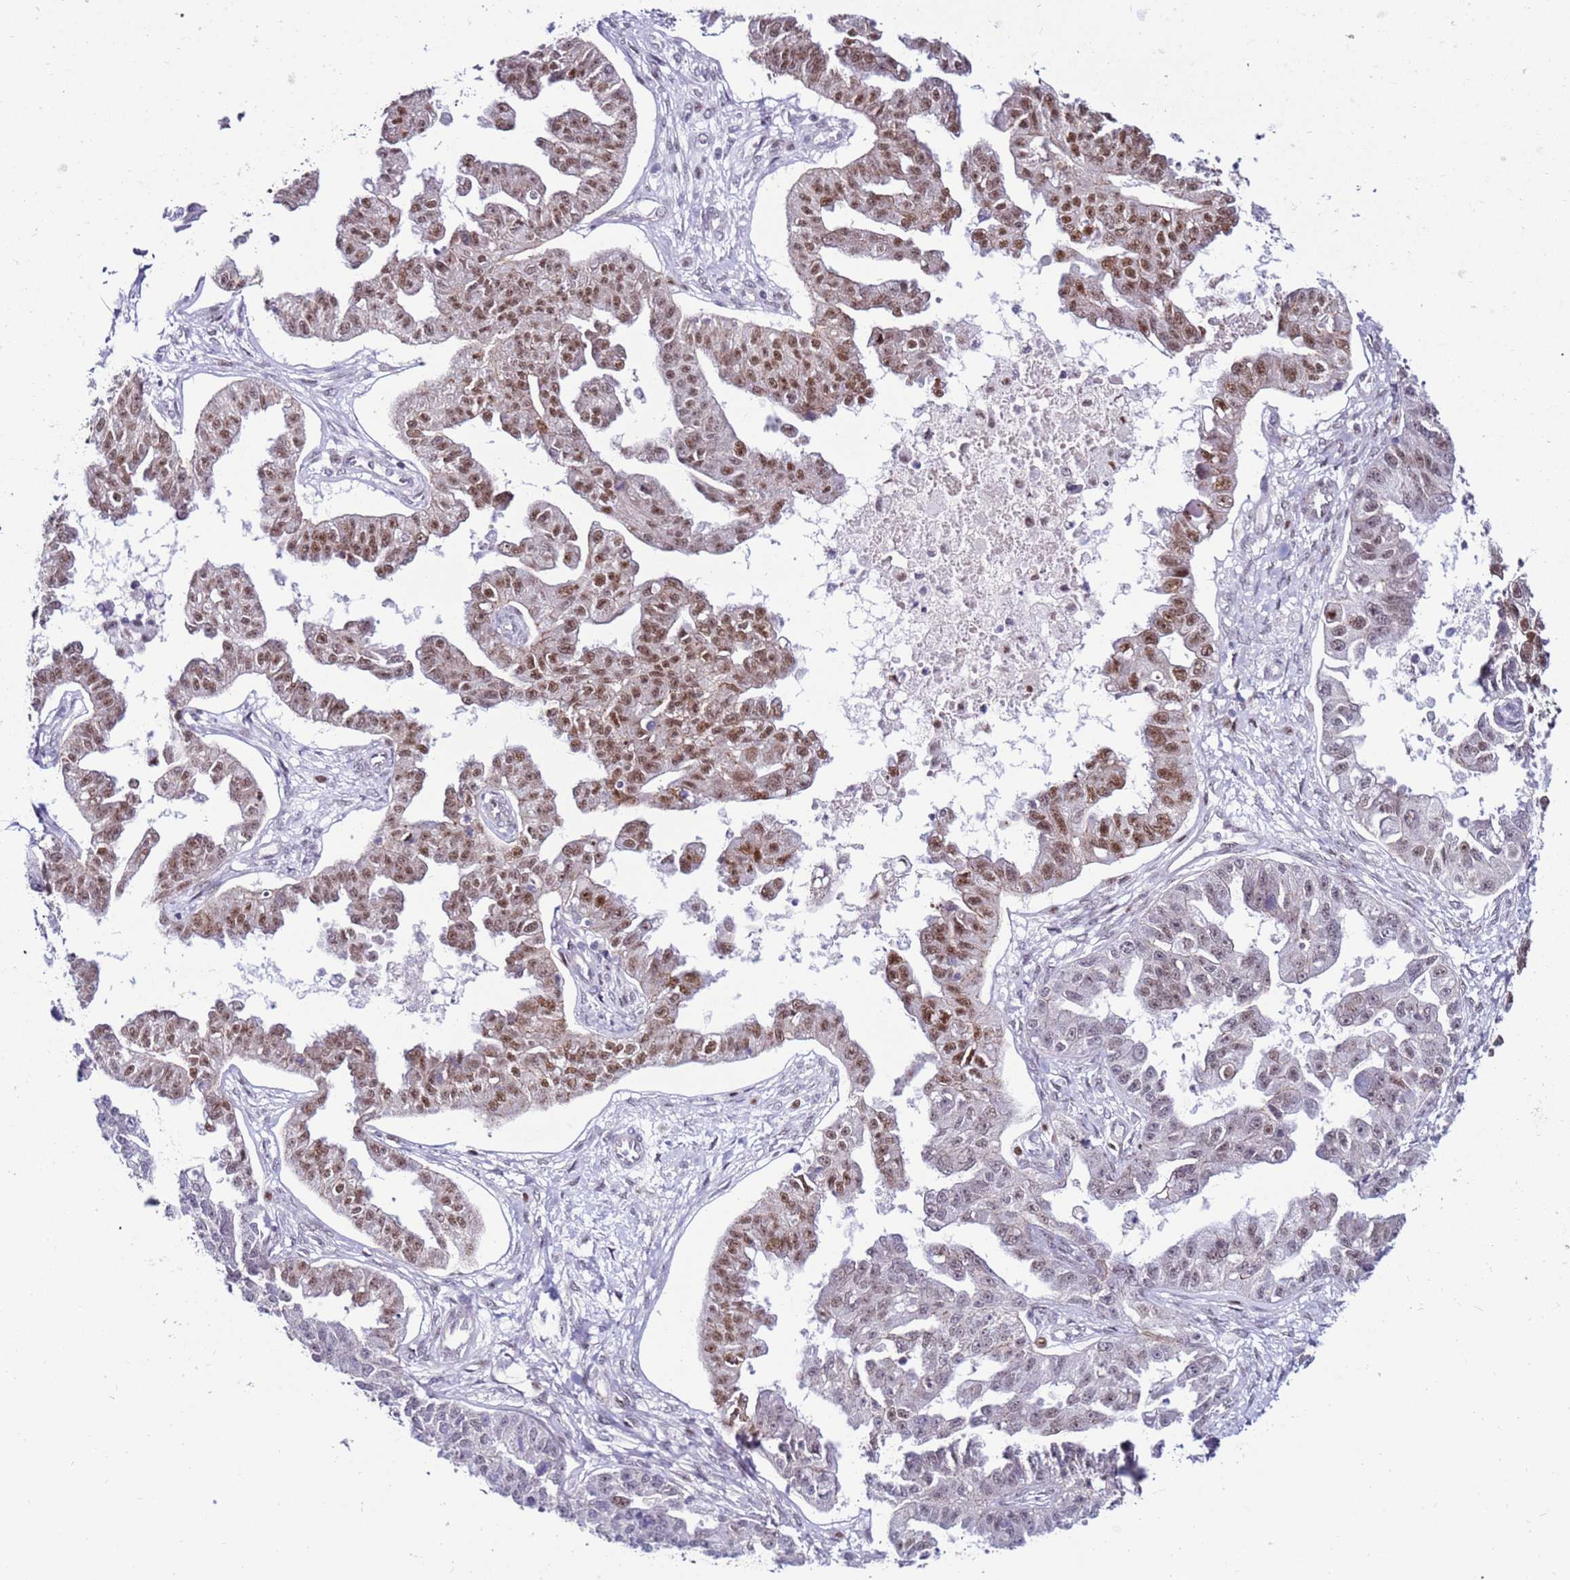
{"staining": {"intensity": "moderate", "quantity": "<25%", "location": "nuclear"}, "tissue": "ovarian cancer", "cell_type": "Tumor cells", "image_type": "cancer", "snomed": [{"axis": "morphology", "description": "Cystadenocarcinoma, serous, NOS"}, {"axis": "topography", "description": "Ovary"}], "caption": "Protein staining of ovarian serous cystadenocarcinoma tissue shows moderate nuclear positivity in about <25% of tumor cells.", "gene": "KPNA4", "patient": {"sex": "female", "age": 58}}